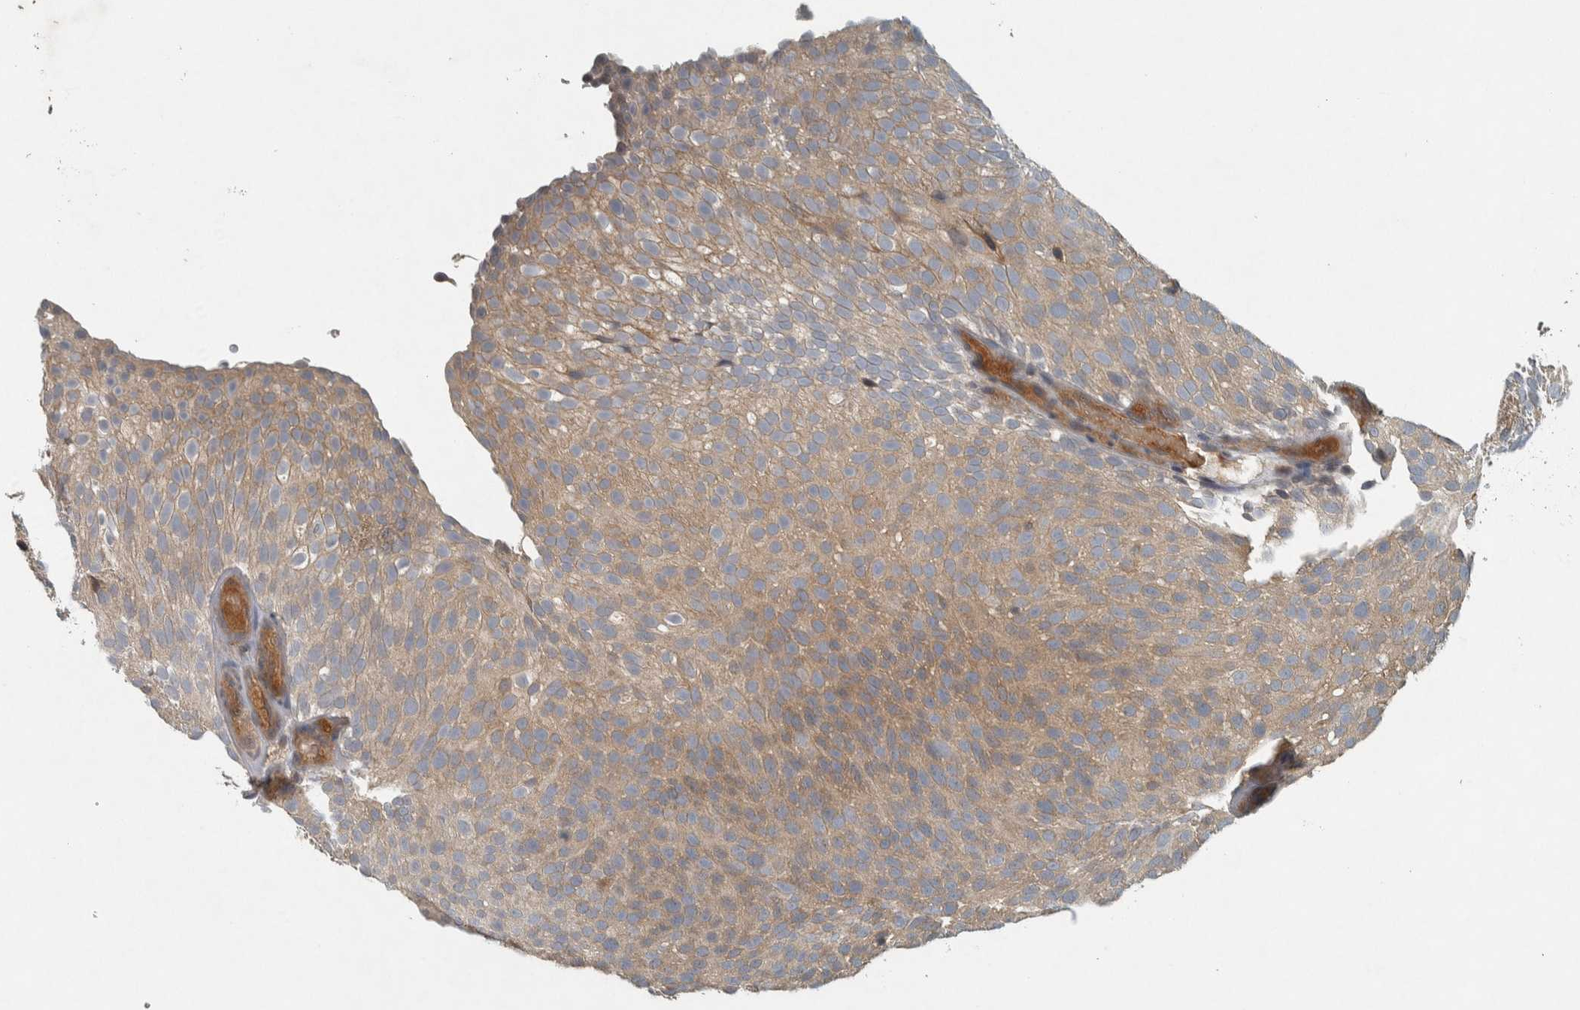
{"staining": {"intensity": "weak", "quantity": ">75%", "location": "cytoplasmic/membranous"}, "tissue": "urothelial cancer", "cell_type": "Tumor cells", "image_type": "cancer", "snomed": [{"axis": "morphology", "description": "Urothelial carcinoma, Low grade"}, {"axis": "topography", "description": "Urinary bladder"}], "caption": "Human urothelial carcinoma (low-grade) stained for a protein (brown) exhibits weak cytoplasmic/membranous positive positivity in about >75% of tumor cells.", "gene": "CLCN2", "patient": {"sex": "male", "age": 78}}